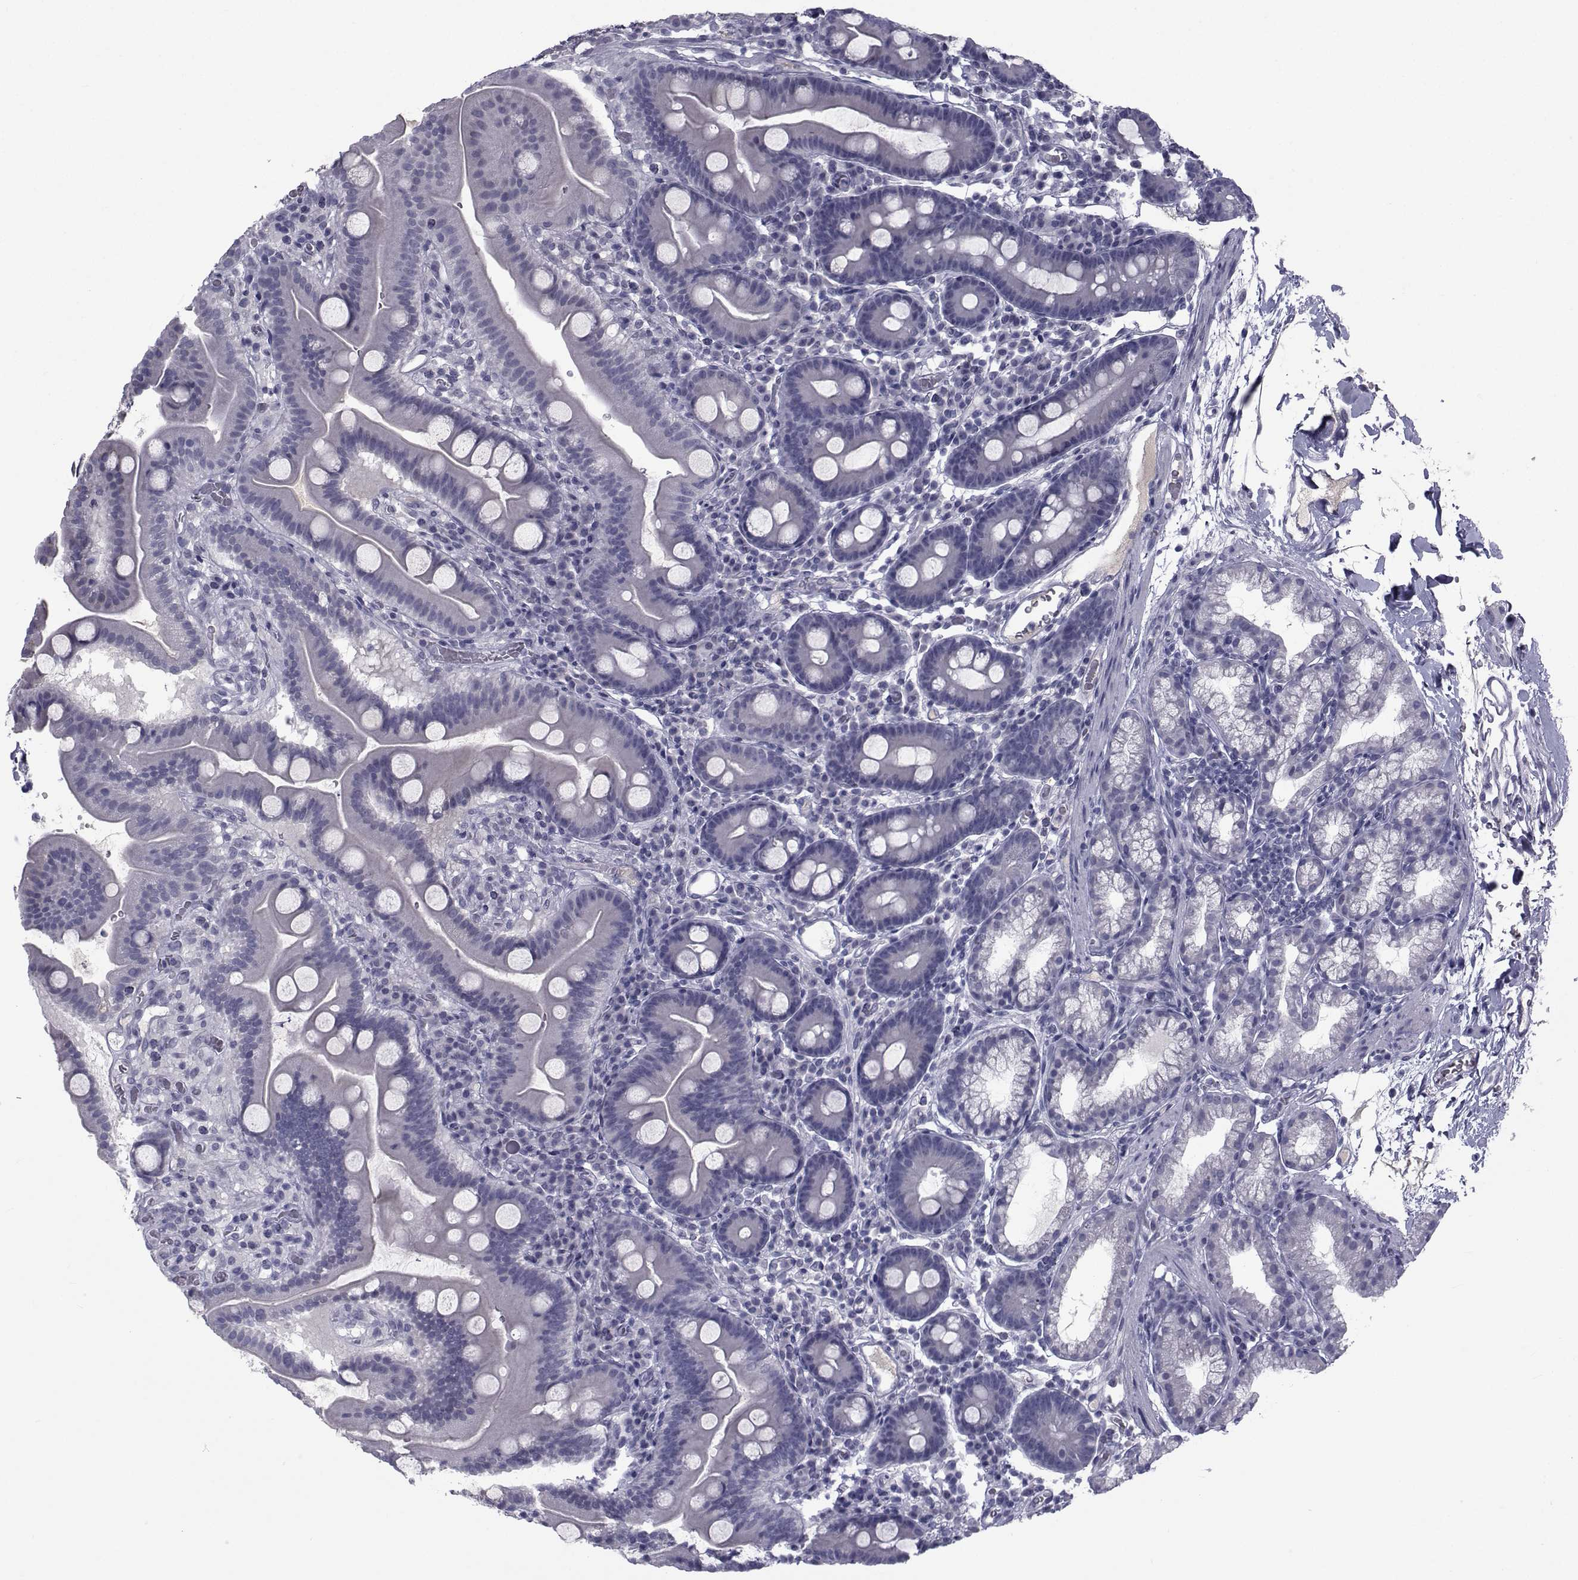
{"staining": {"intensity": "negative", "quantity": "none", "location": "none"}, "tissue": "duodenum", "cell_type": "Glandular cells", "image_type": "normal", "snomed": [{"axis": "morphology", "description": "Normal tissue, NOS"}, {"axis": "topography", "description": "Duodenum"}], "caption": "Human duodenum stained for a protein using immunohistochemistry (IHC) displays no staining in glandular cells.", "gene": "PAX2", "patient": {"sex": "male", "age": 59}}